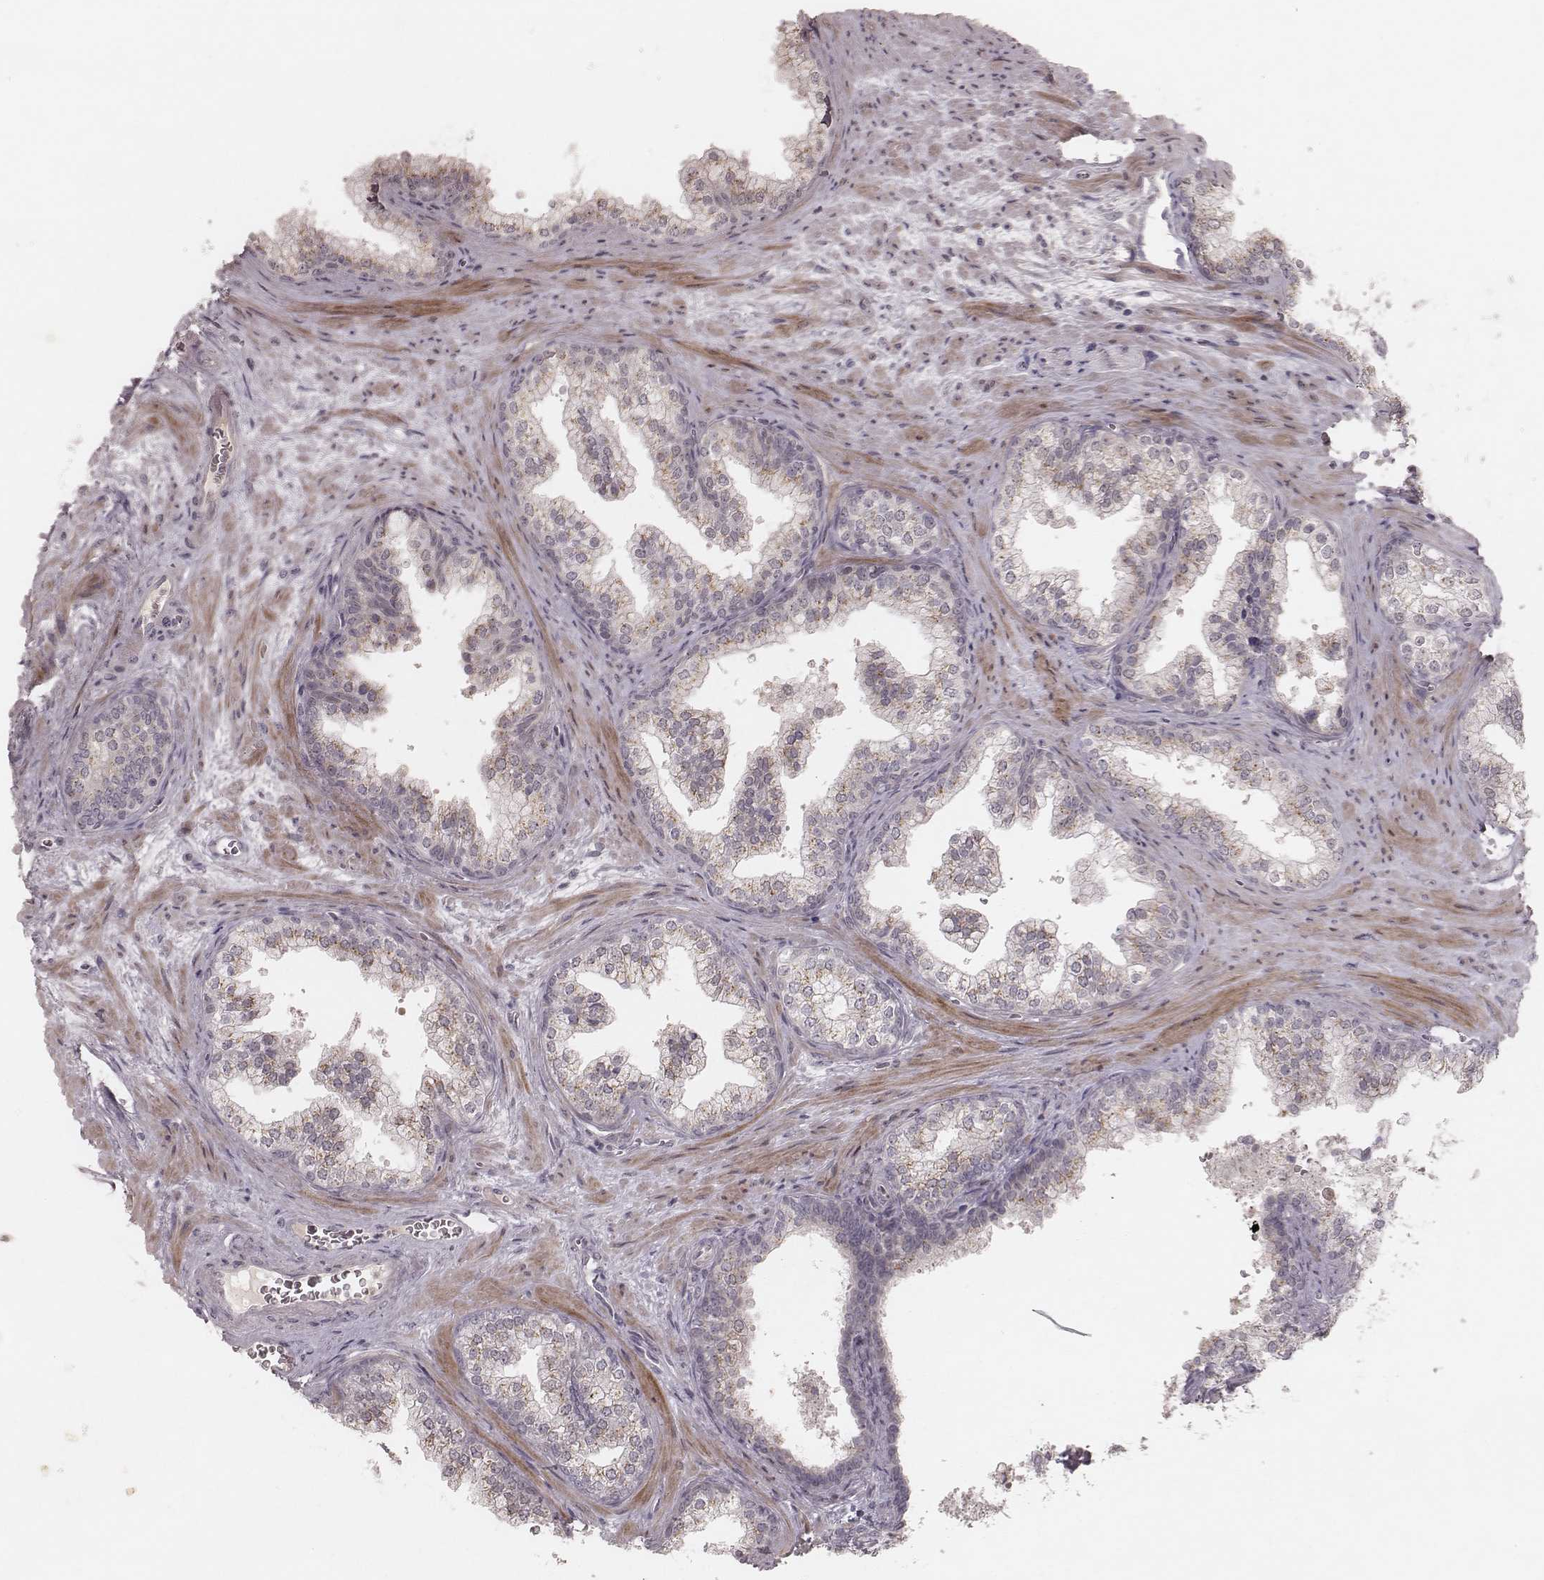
{"staining": {"intensity": "negative", "quantity": "none", "location": "none"}, "tissue": "prostate", "cell_type": "Glandular cells", "image_type": "normal", "snomed": [{"axis": "morphology", "description": "Normal tissue, NOS"}, {"axis": "topography", "description": "Prostate"}], "caption": "DAB (3,3'-diaminobenzidine) immunohistochemical staining of normal prostate displays no significant staining in glandular cells. Brightfield microscopy of IHC stained with DAB (brown) and hematoxylin (blue), captured at high magnification.", "gene": "FAM13B", "patient": {"sex": "male", "age": 79}}